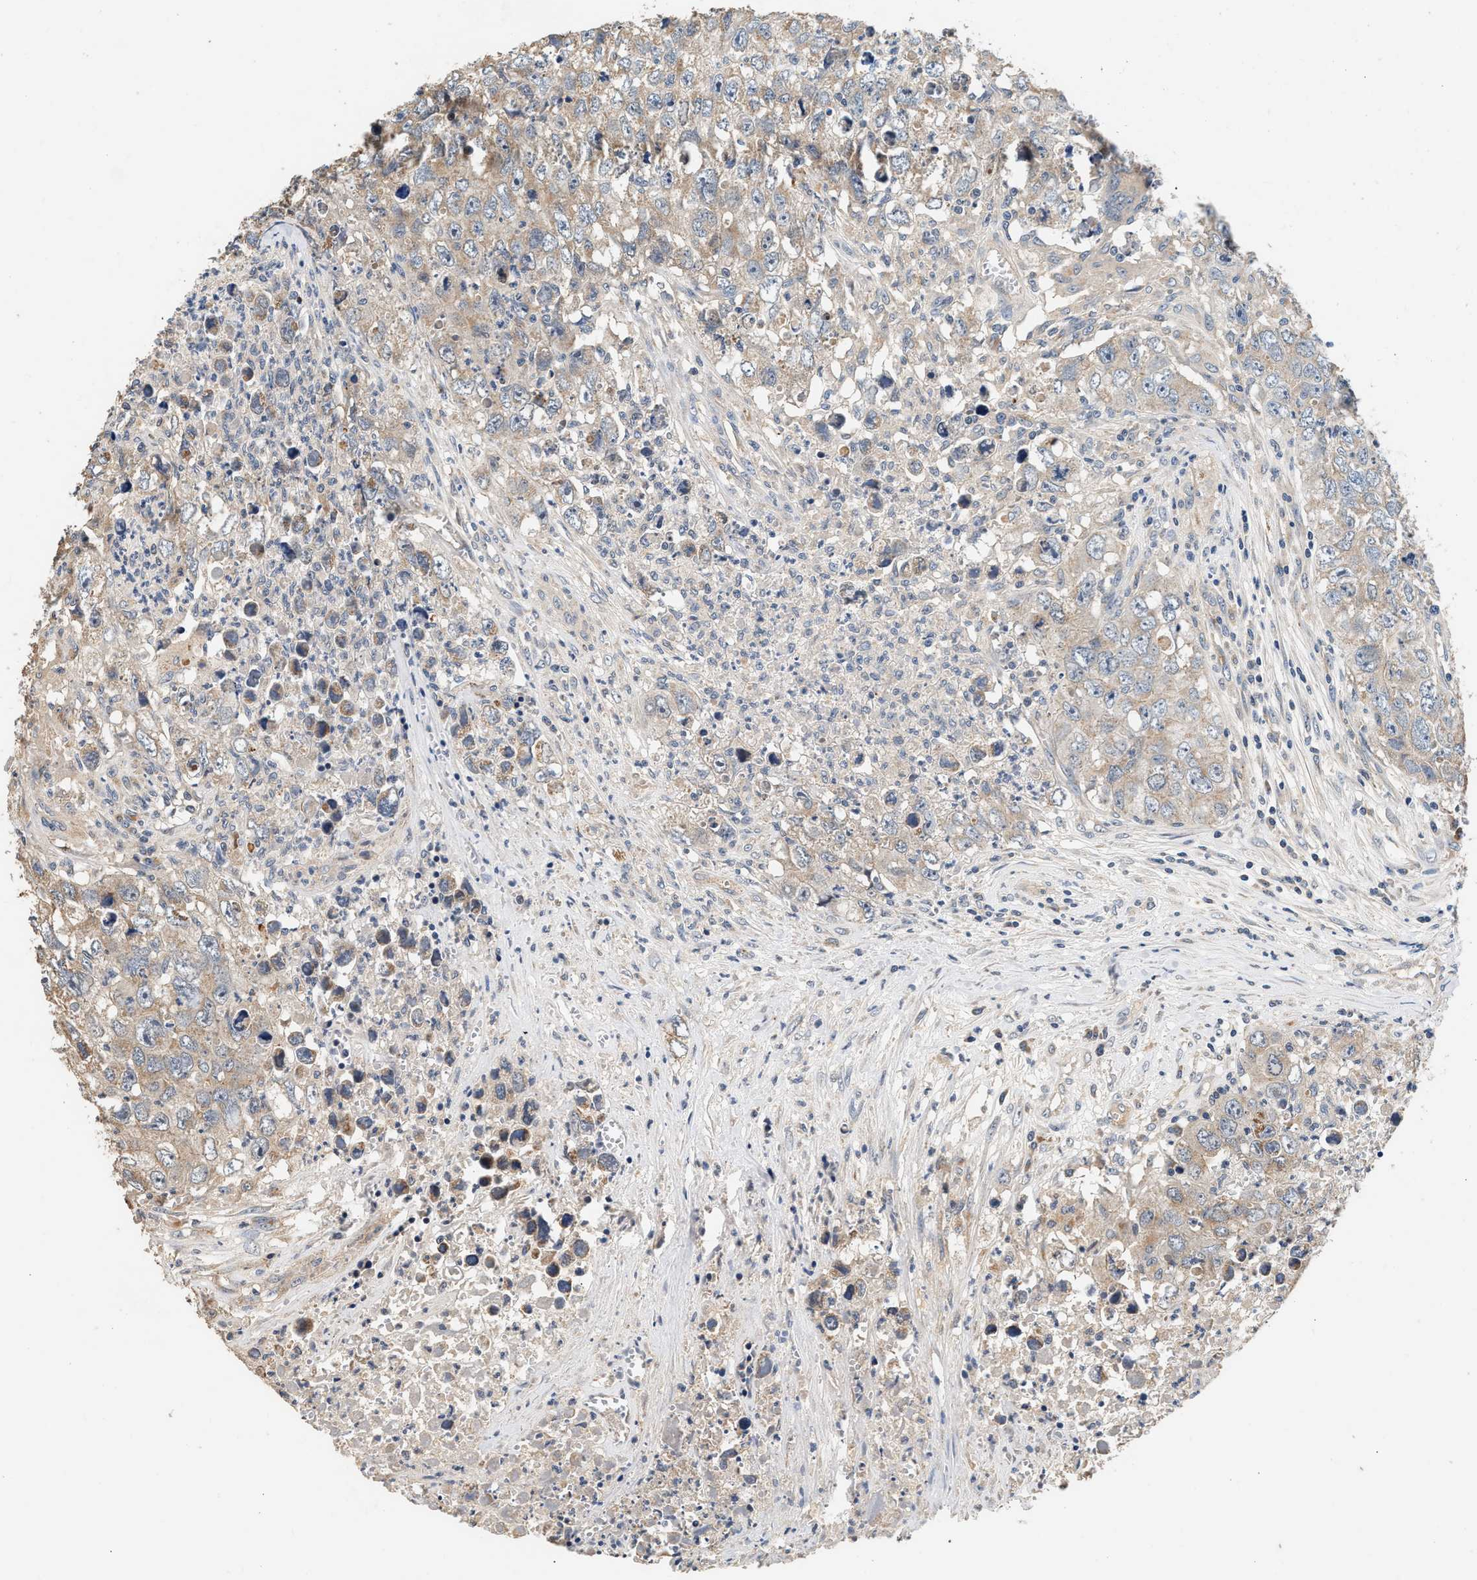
{"staining": {"intensity": "weak", "quantity": "25%-75%", "location": "cytoplasmic/membranous"}, "tissue": "testis cancer", "cell_type": "Tumor cells", "image_type": "cancer", "snomed": [{"axis": "morphology", "description": "Seminoma, NOS"}, {"axis": "morphology", "description": "Carcinoma, Embryonal, NOS"}, {"axis": "topography", "description": "Testis"}], "caption": "Immunohistochemistry (IHC) of human testis embryonal carcinoma shows low levels of weak cytoplasmic/membranous staining in approximately 25%-75% of tumor cells. (Brightfield microscopy of DAB IHC at high magnification).", "gene": "PTGR3", "patient": {"sex": "male", "age": 43}}